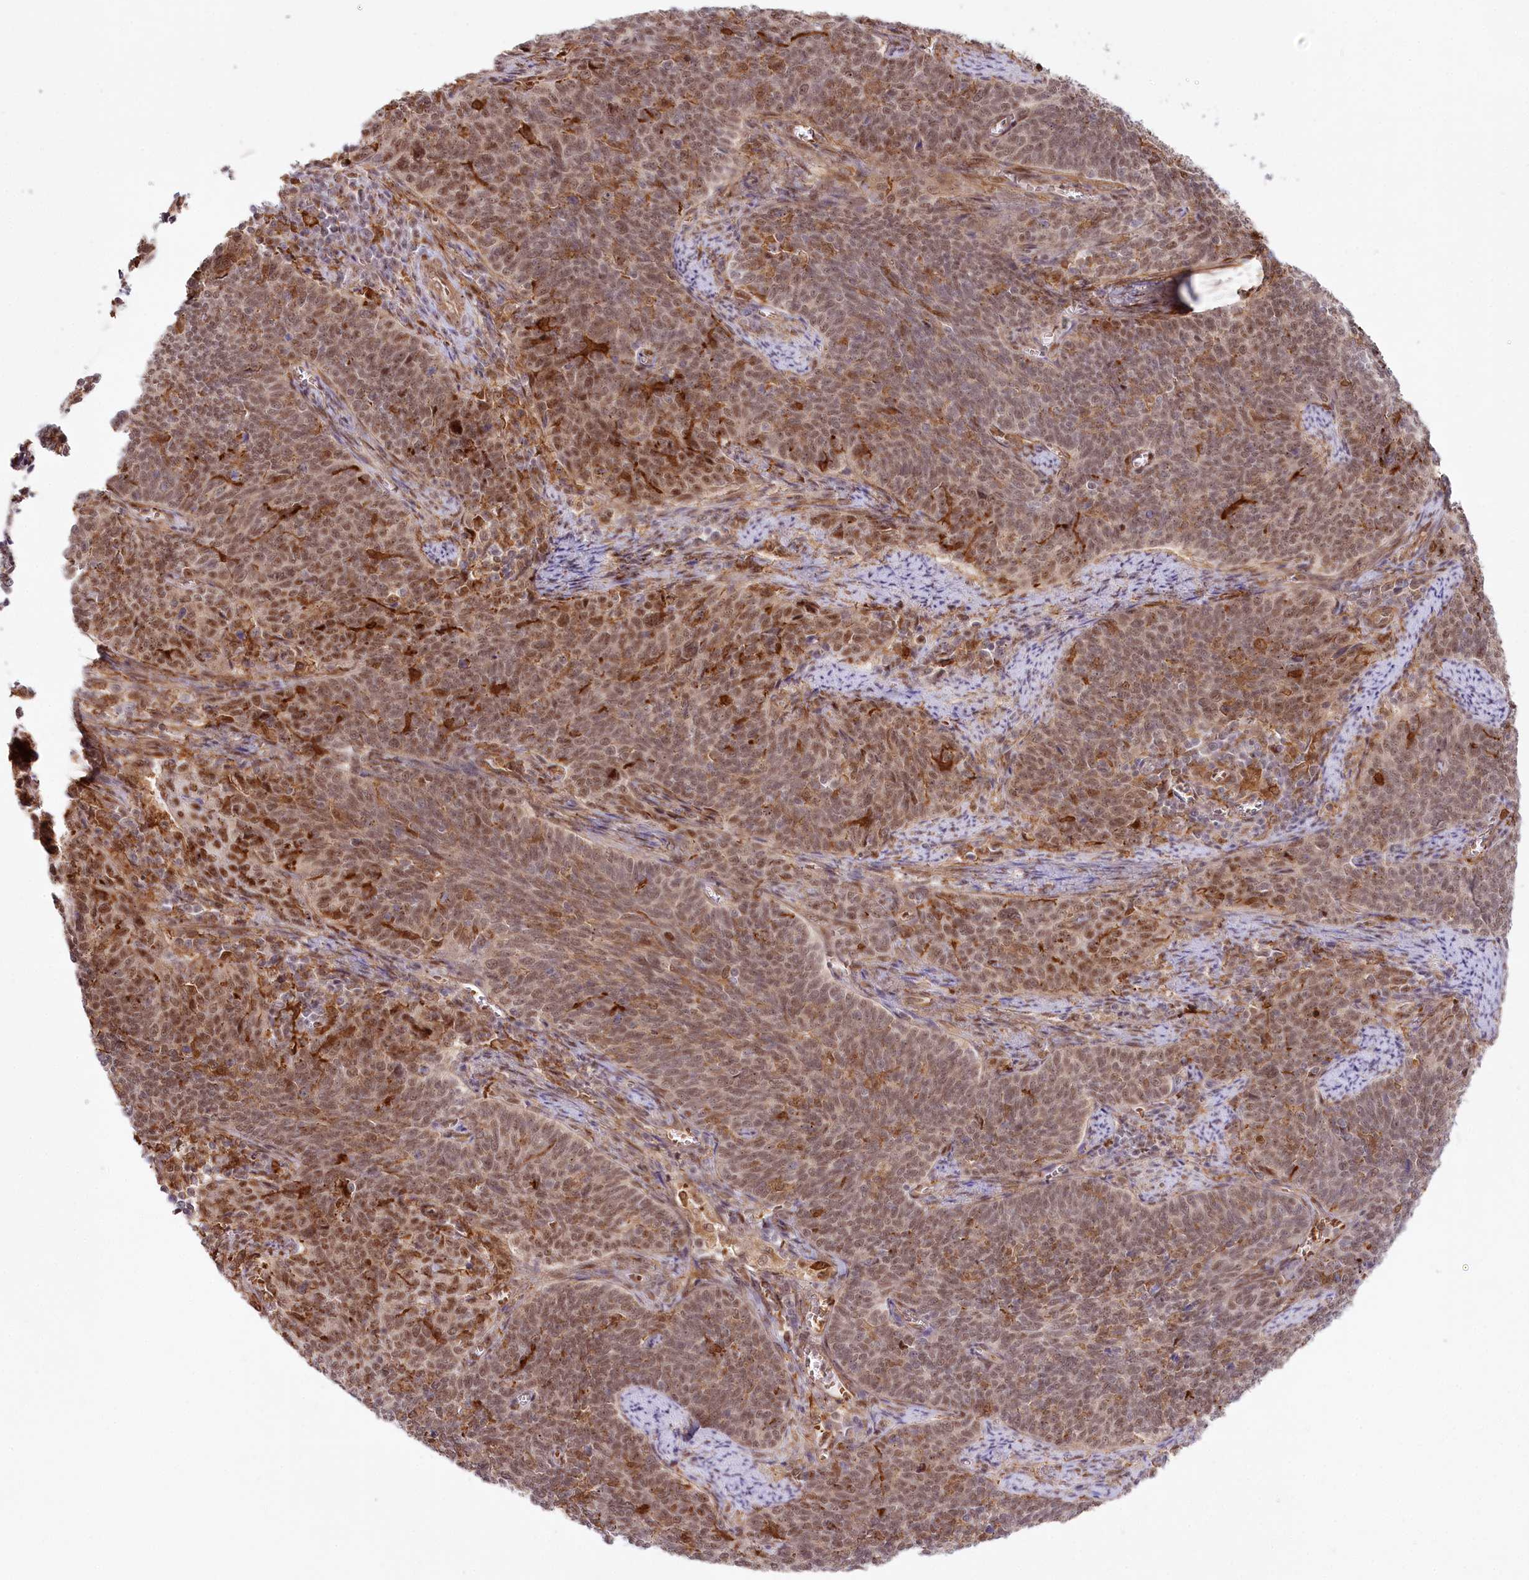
{"staining": {"intensity": "moderate", "quantity": ">75%", "location": "nuclear"}, "tissue": "cervical cancer", "cell_type": "Tumor cells", "image_type": "cancer", "snomed": [{"axis": "morphology", "description": "Squamous cell carcinoma, NOS"}, {"axis": "topography", "description": "Cervix"}], "caption": "High-magnification brightfield microscopy of cervical cancer stained with DAB (3,3'-diaminobenzidine) (brown) and counterstained with hematoxylin (blue). tumor cells exhibit moderate nuclear positivity is seen in about>75% of cells.", "gene": "TUBGCP2", "patient": {"sex": "female", "age": 39}}